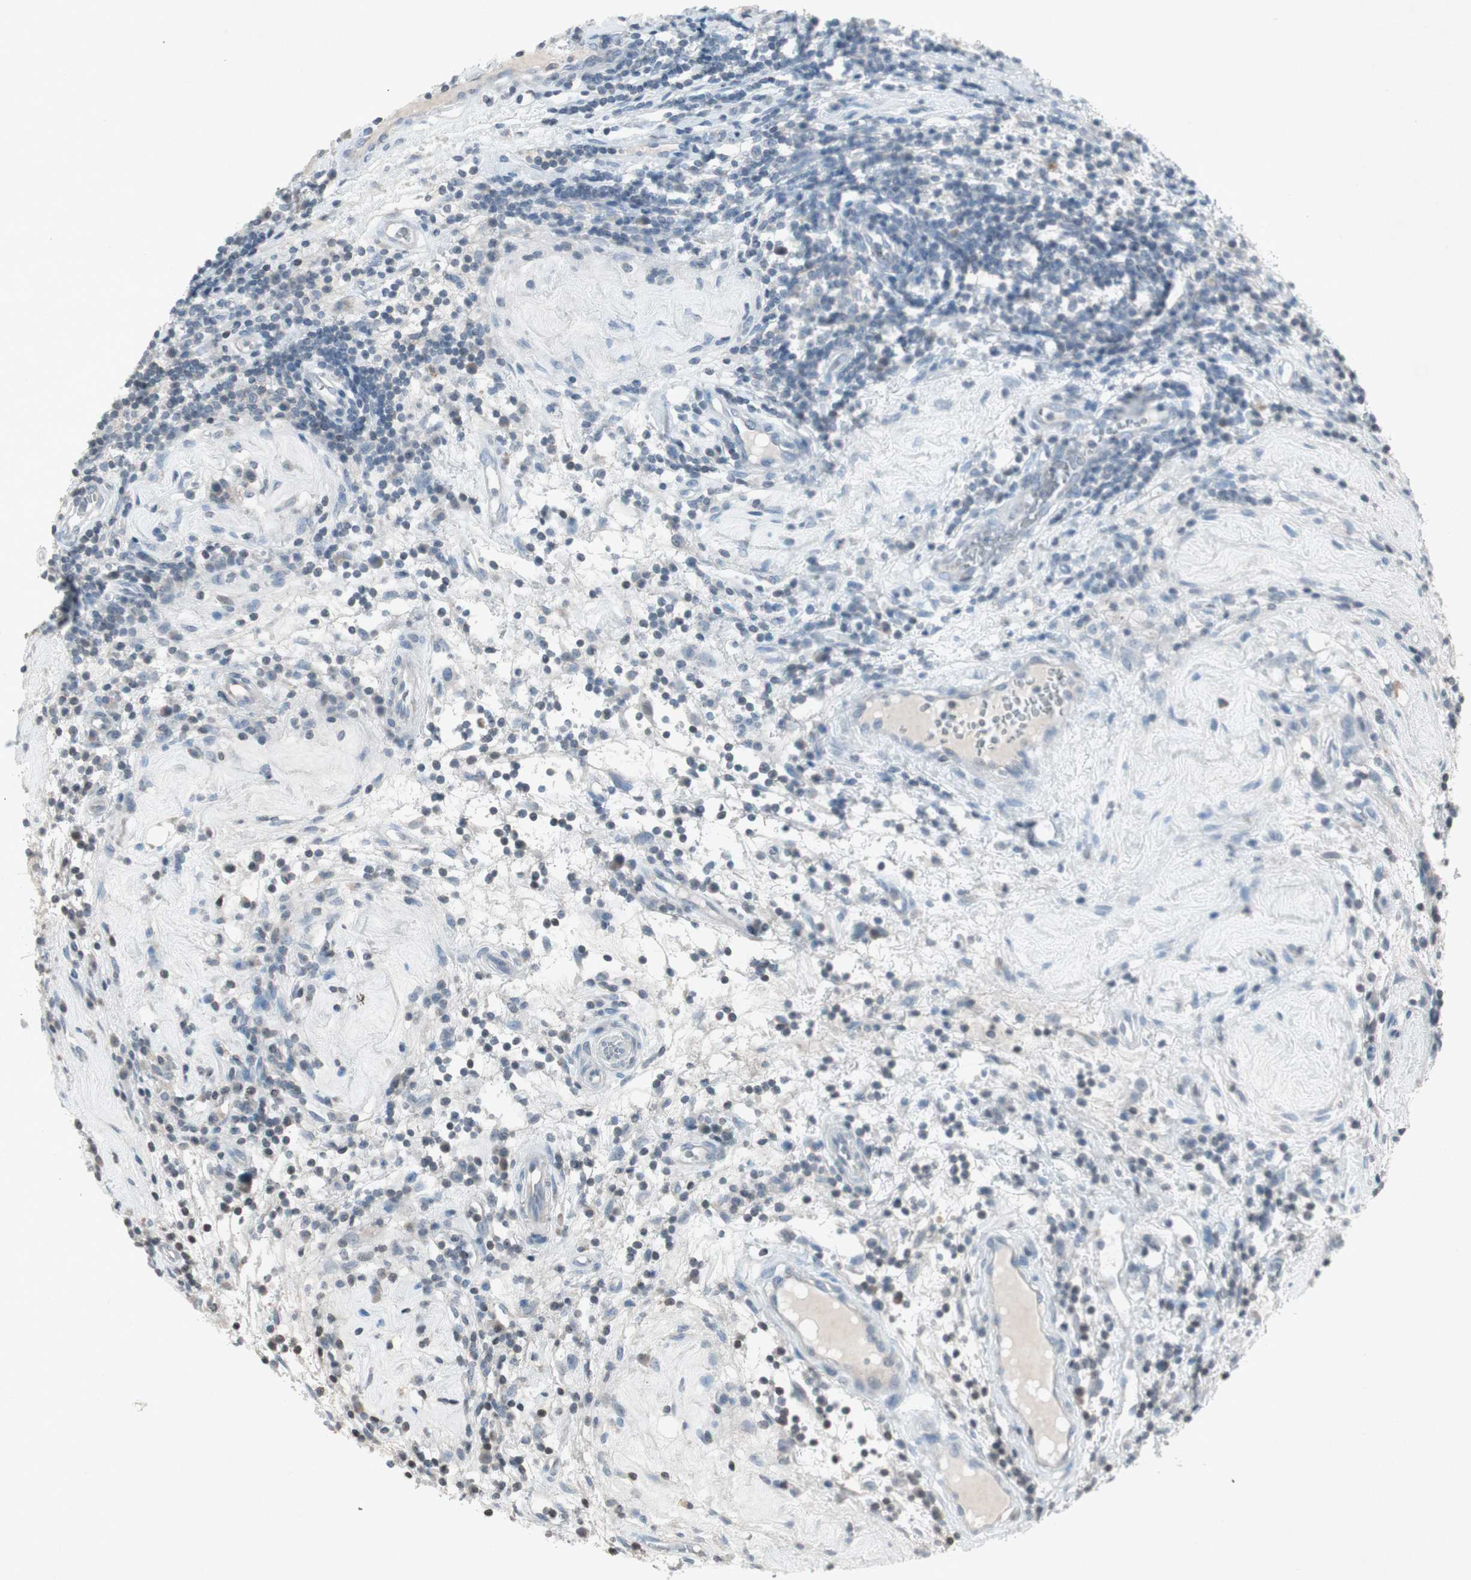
{"staining": {"intensity": "negative", "quantity": "none", "location": "none"}, "tissue": "testis cancer", "cell_type": "Tumor cells", "image_type": "cancer", "snomed": [{"axis": "morphology", "description": "Seminoma, NOS"}, {"axis": "topography", "description": "Testis"}], "caption": "This is a micrograph of IHC staining of testis cancer (seminoma), which shows no expression in tumor cells.", "gene": "ARG2", "patient": {"sex": "male", "age": 43}}